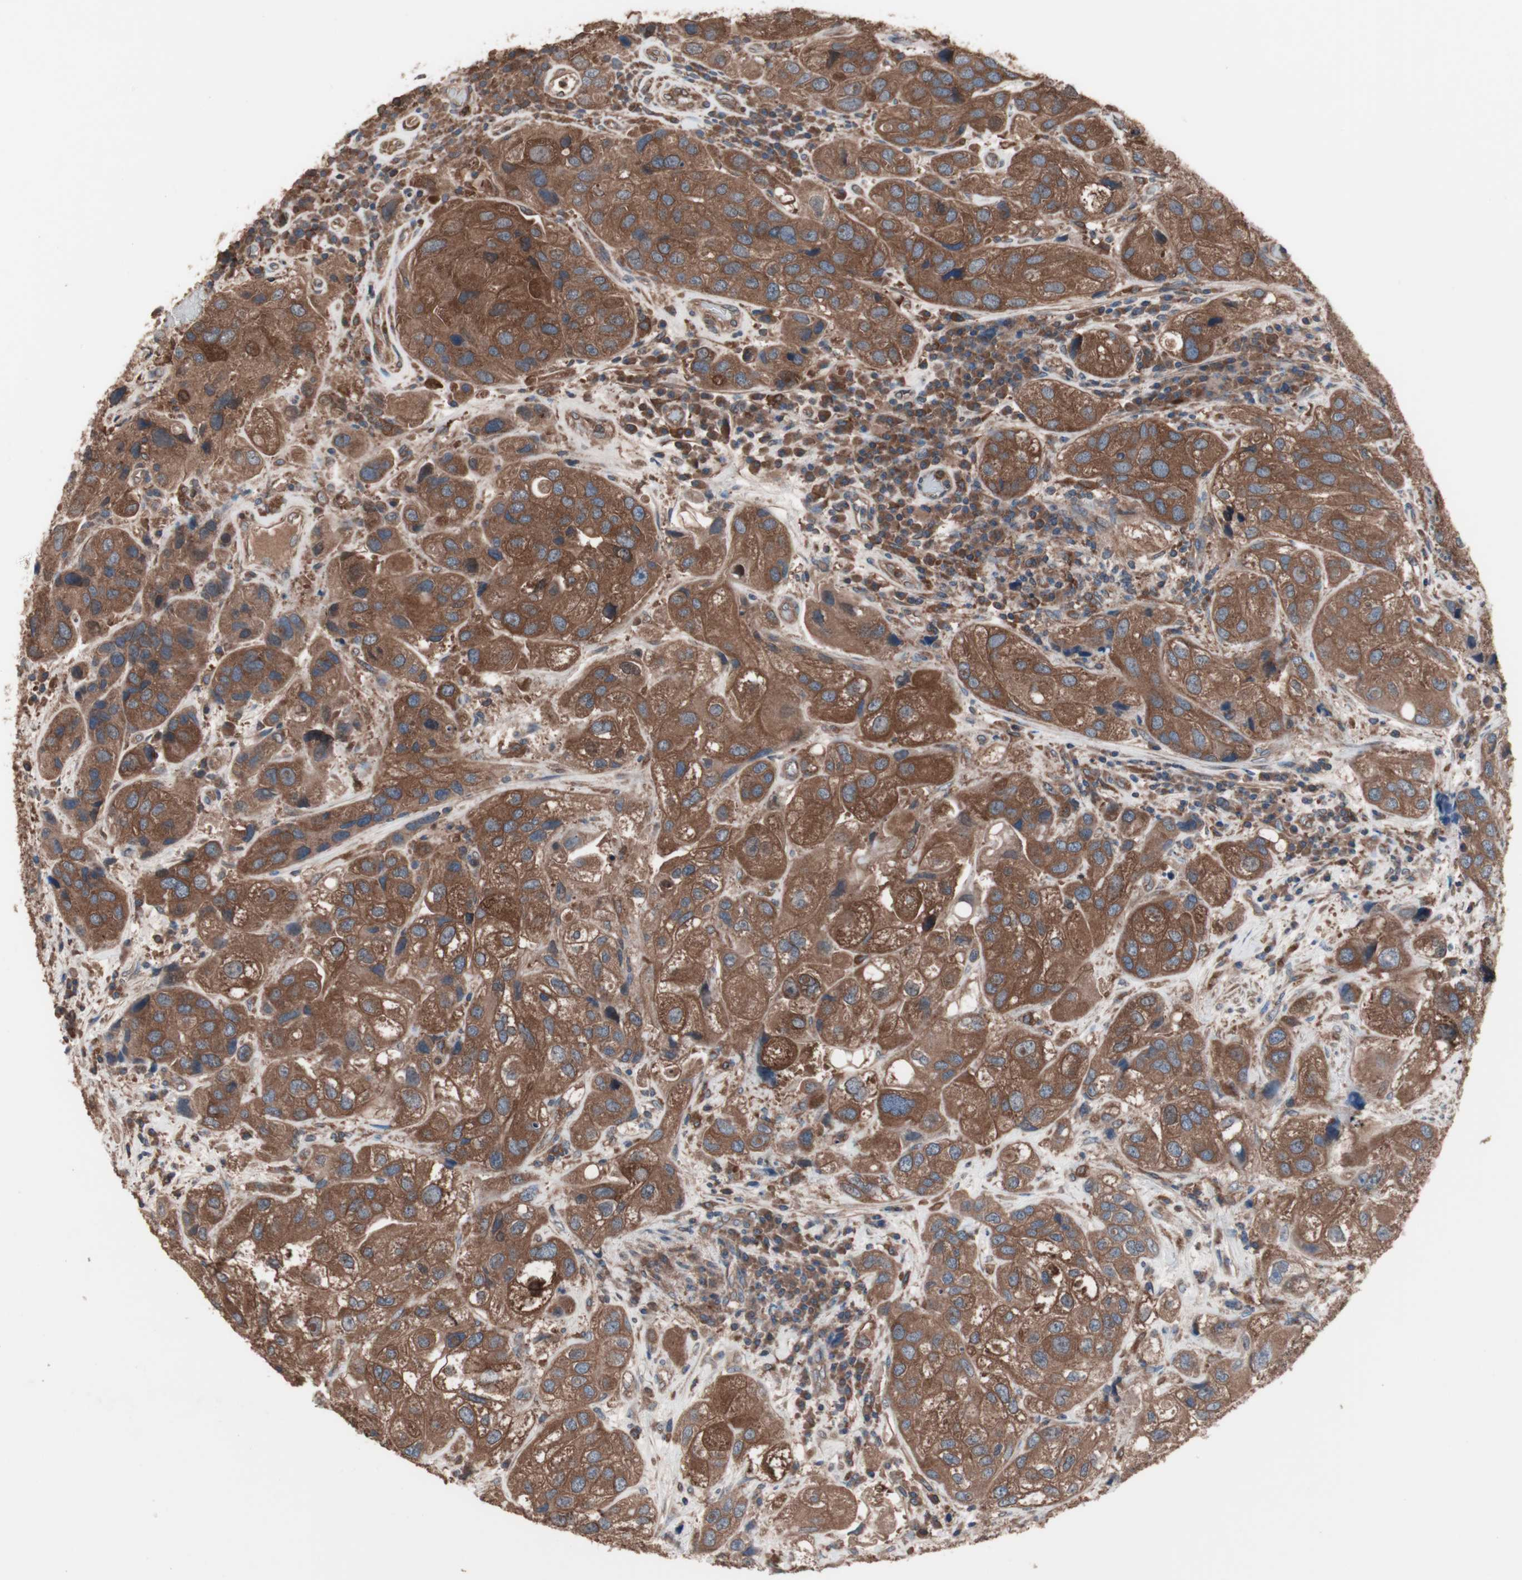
{"staining": {"intensity": "moderate", "quantity": ">75%", "location": "cytoplasmic/membranous"}, "tissue": "urothelial cancer", "cell_type": "Tumor cells", "image_type": "cancer", "snomed": [{"axis": "morphology", "description": "Urothelial carcinoma, High grade"}, {"axis": "topography", "description": "Urinary bladder"}], "caption": "Immunohistochemistry (IHC) of human urothelial cancer shows medium levels of moderate cytoplasmic/membranous positivity in about >75% of tumor cells.", "gene": "ATG7", "patient": {"sex": "female", "age": 64}}